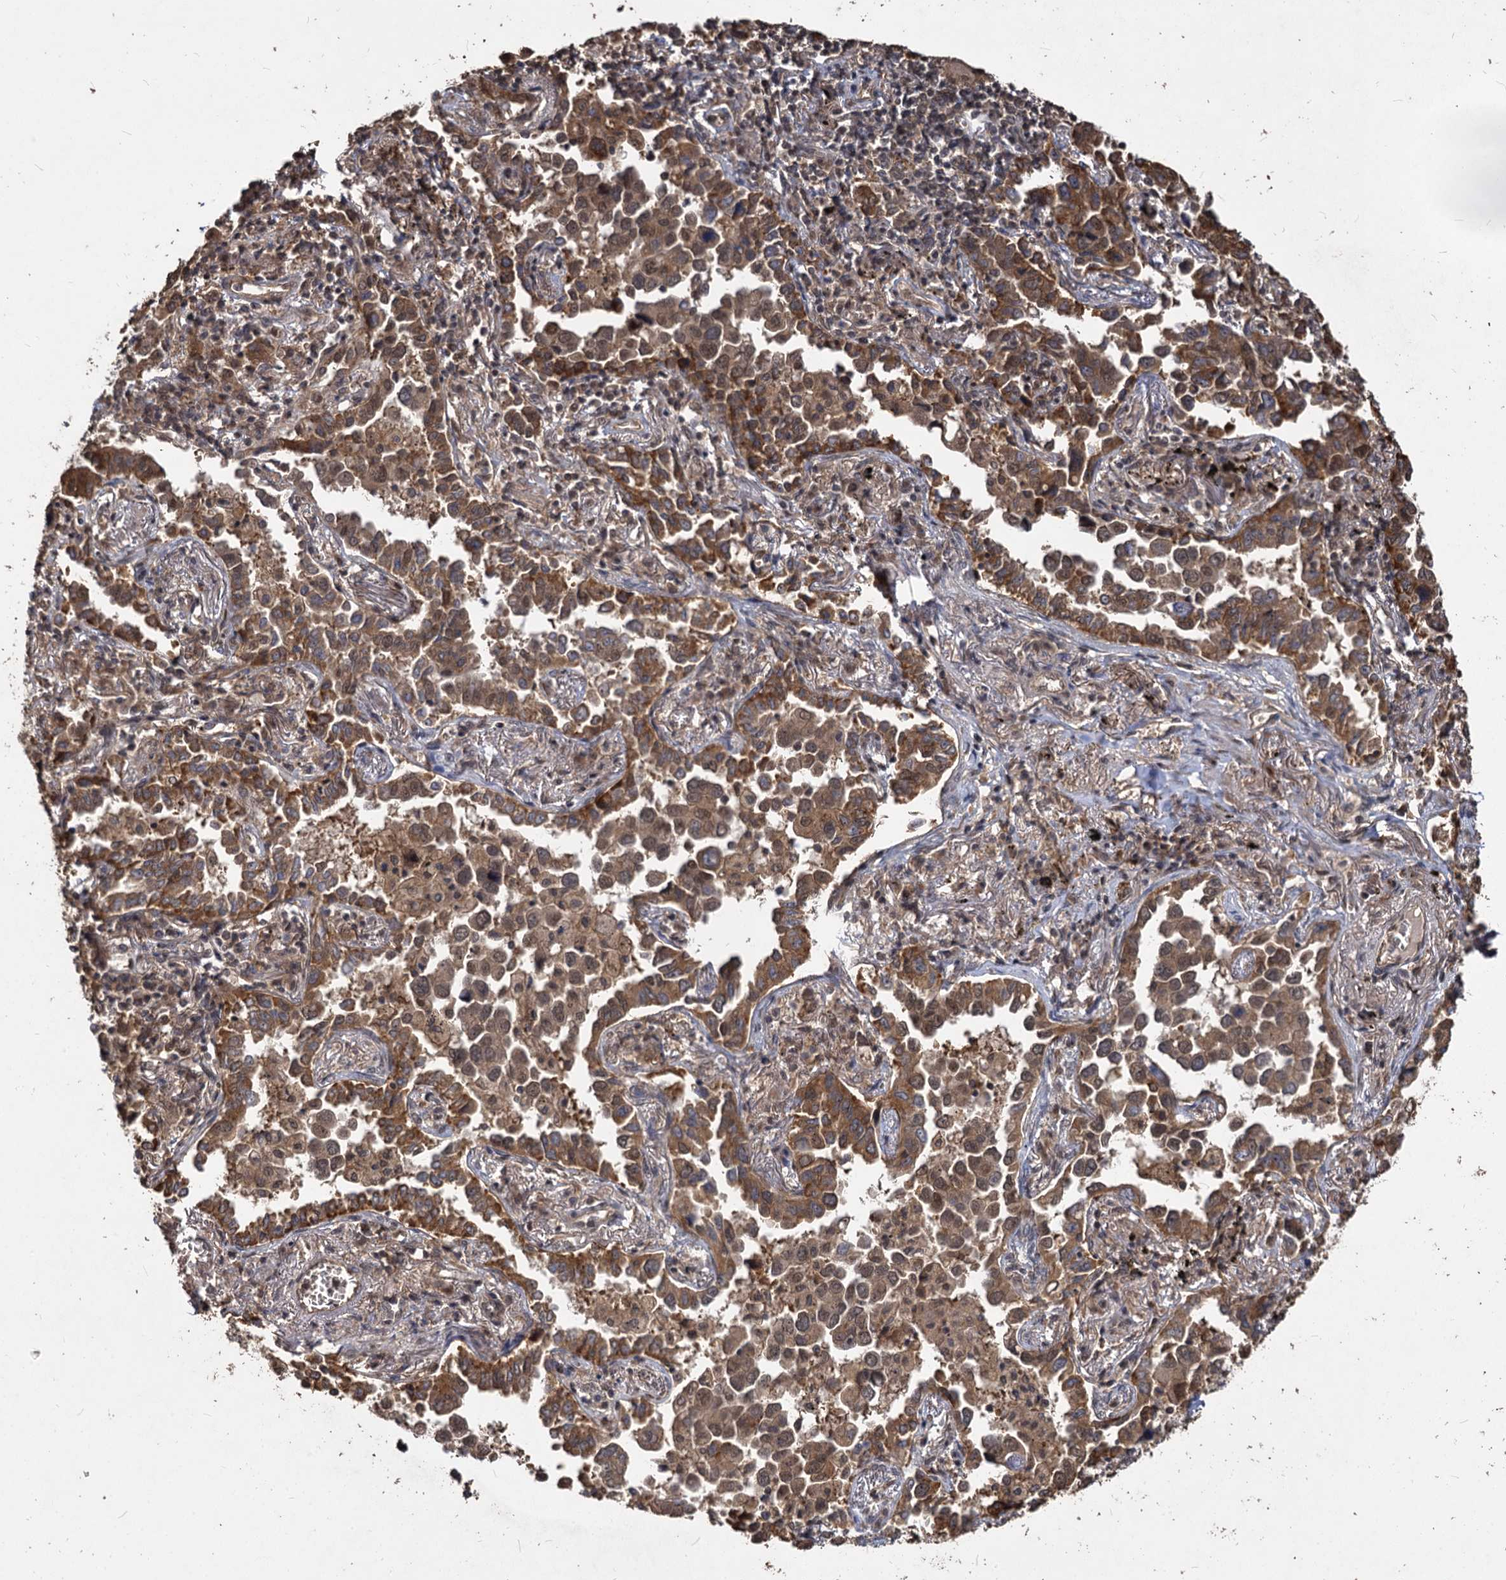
{"staining": {"intensity": "moderate", "quantity": "25%-75%", "location": "cytoplasmic/membranous,nuclear"}, "tissue": "lung cancer", "cell_type": "Tumor cells", "image_type": "cancer", "snomed": [{"axis": "morphology", "description": "Adenocarcinoma, NOS"}, {"axis": "topography", "description": "Lung"}], "caption": "Immunohistochemistry (IHC) histopathology image of neoplastic tissue: lung adenocarcinoma stained using immunohistochemistry (IHC) demonstrates medium levels of moderate protein expression localized specifically in the cytoplasmic/membranous and nuclear of tumor cells, appearing as a cytoplasmic/membranous and nuclear brown color.", "gene": "VPS51", "patient": {"sex": "male", "age": 67}}